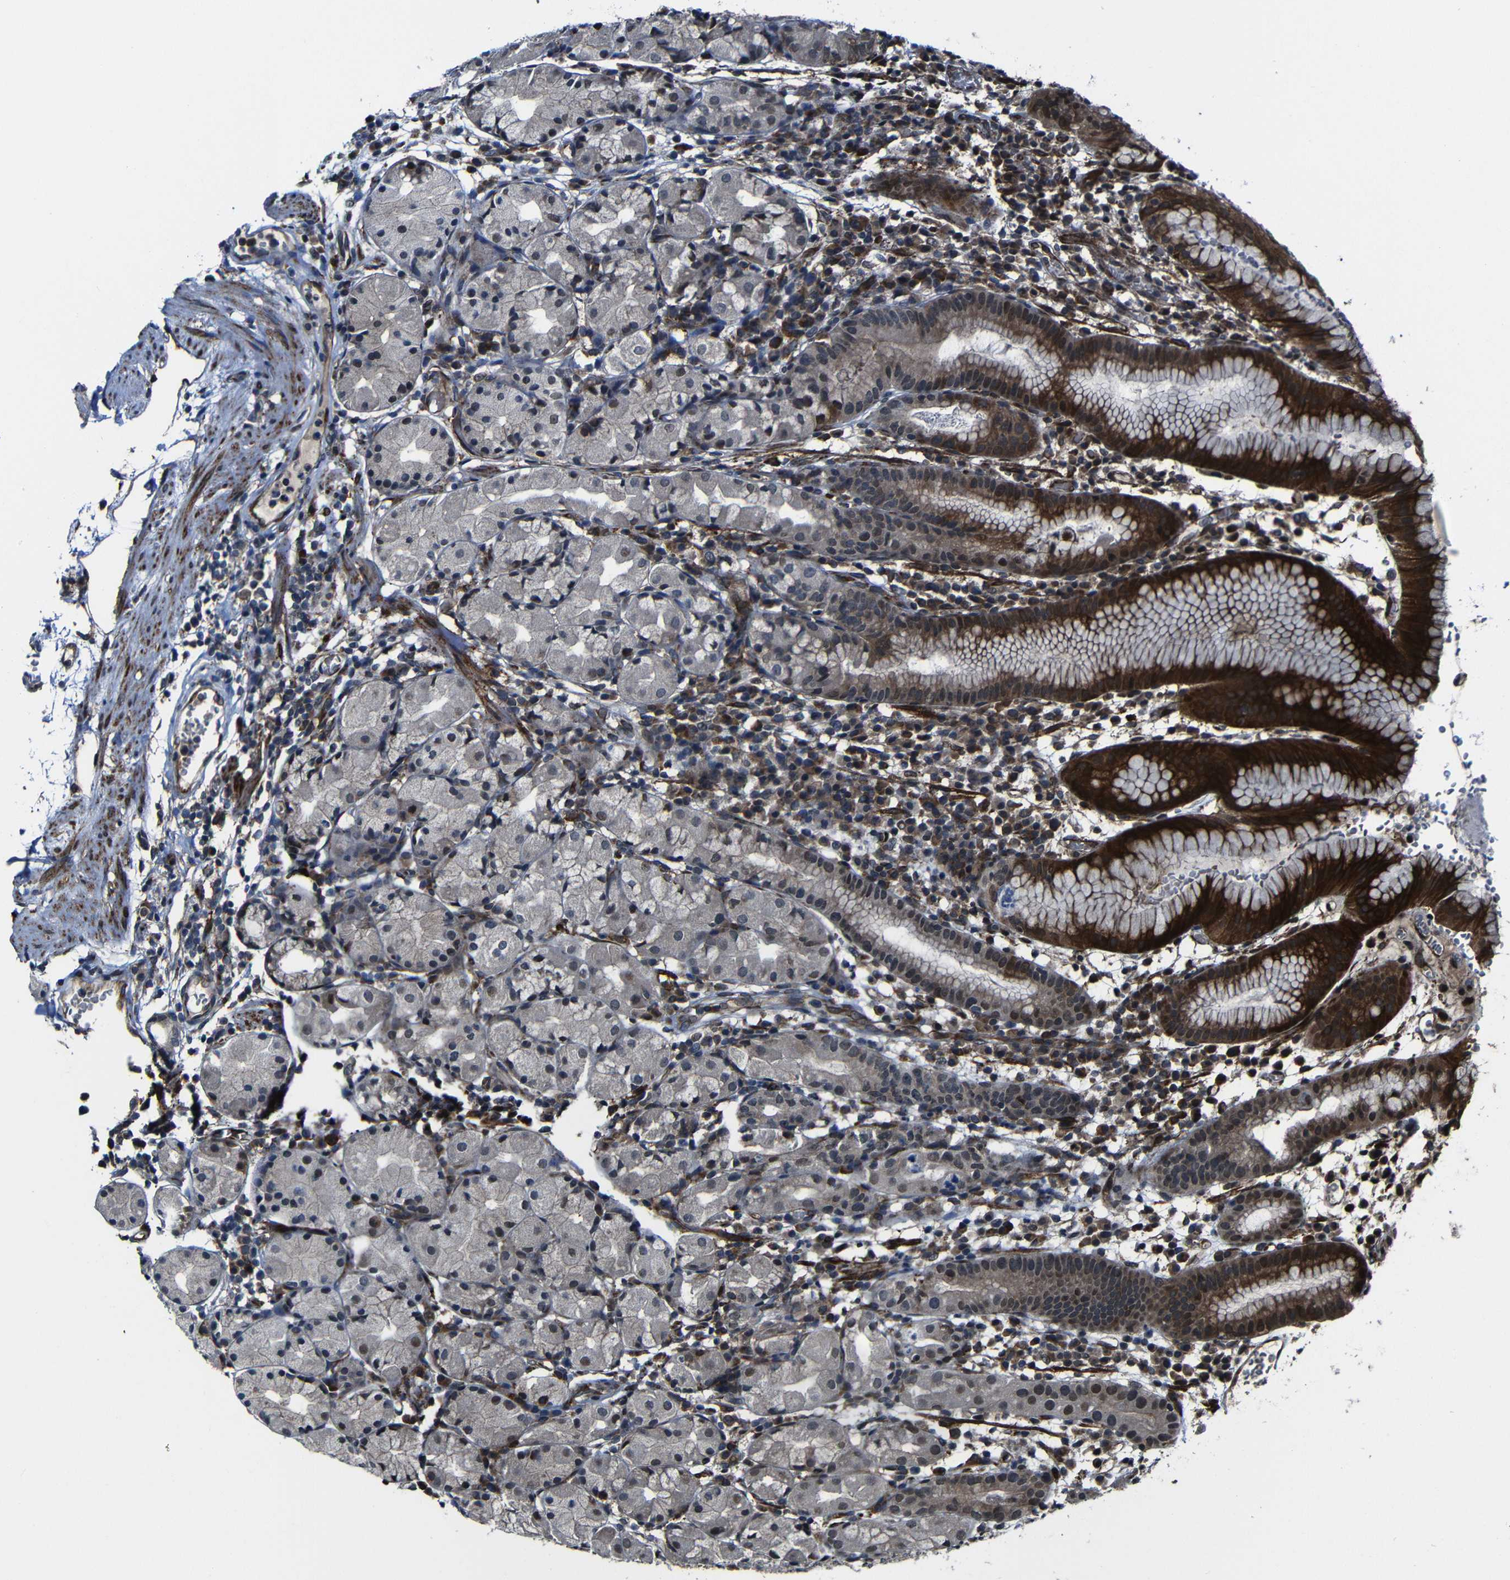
{"staining": {"intensity": "strong", "quantity": "25%-75%", "location": "cytoplasmic/membranous"}, "tissue": "stomach", "cell_type": "Glandular cells", "image_type": "normal", "snomed": [{"axis": "morphology", "description": "Normal tissue, NOS"}, {"axis": "topography", "description": "Stomach"}, {"axis": "topography", "description": "Stomach, lower"}], "caption": "Strong cytoplasmic/membranous staining for a protein is identified in approximately 25%-75% of glandular cells of unremarkable stomach using immunohistochemistry.", "gene": "KIAA0513", "patient": {"sex": "female", "age": 75}}